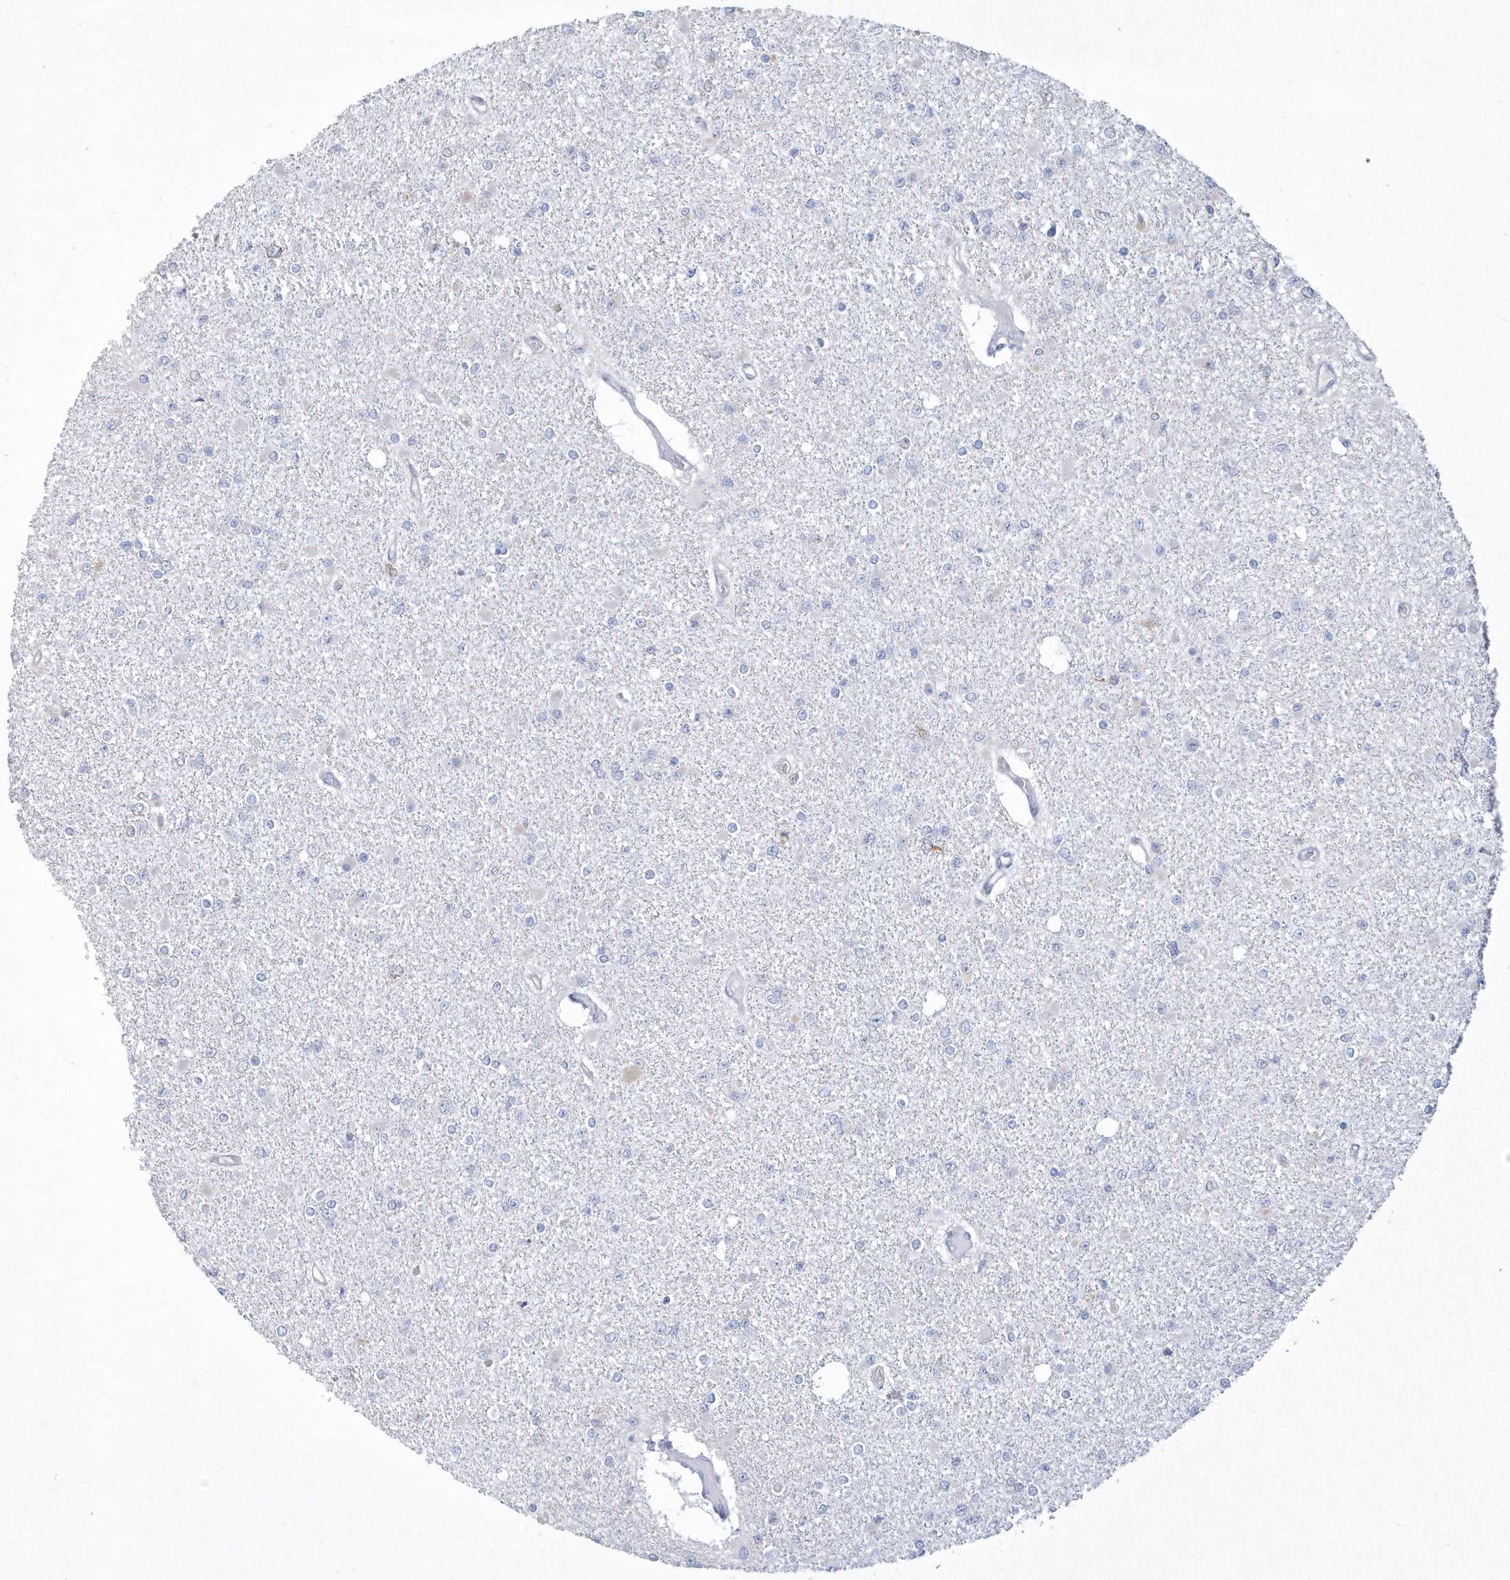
{"staining": {"intensity": "negative", "quantity": "none", "location": "none"}, "tissue": "glioma", "cell_type": "Tumor cells", "image_type": "cancer", "snomed": [{"axis": "morphology", "description": "Glioma, malignant, Low grade"}, {"axis": "topography", "description": "Brain"}], "caption": "High magnification brightfield microscopy of glioma stained with DAB (3,3'-diaminobenzidine) (brown) and counterstained with hematoxylin (blue): tumor cells show no significant expression. The staining was performed using DAB (3,3'-diaminobenzidine) to visualize the protein expression in brown, while the nuclei were stained in blue with hematoxylin (Magnification: 20x).", "gene": "DGAT1", "patient": {"sex": "female", "age": 22}}